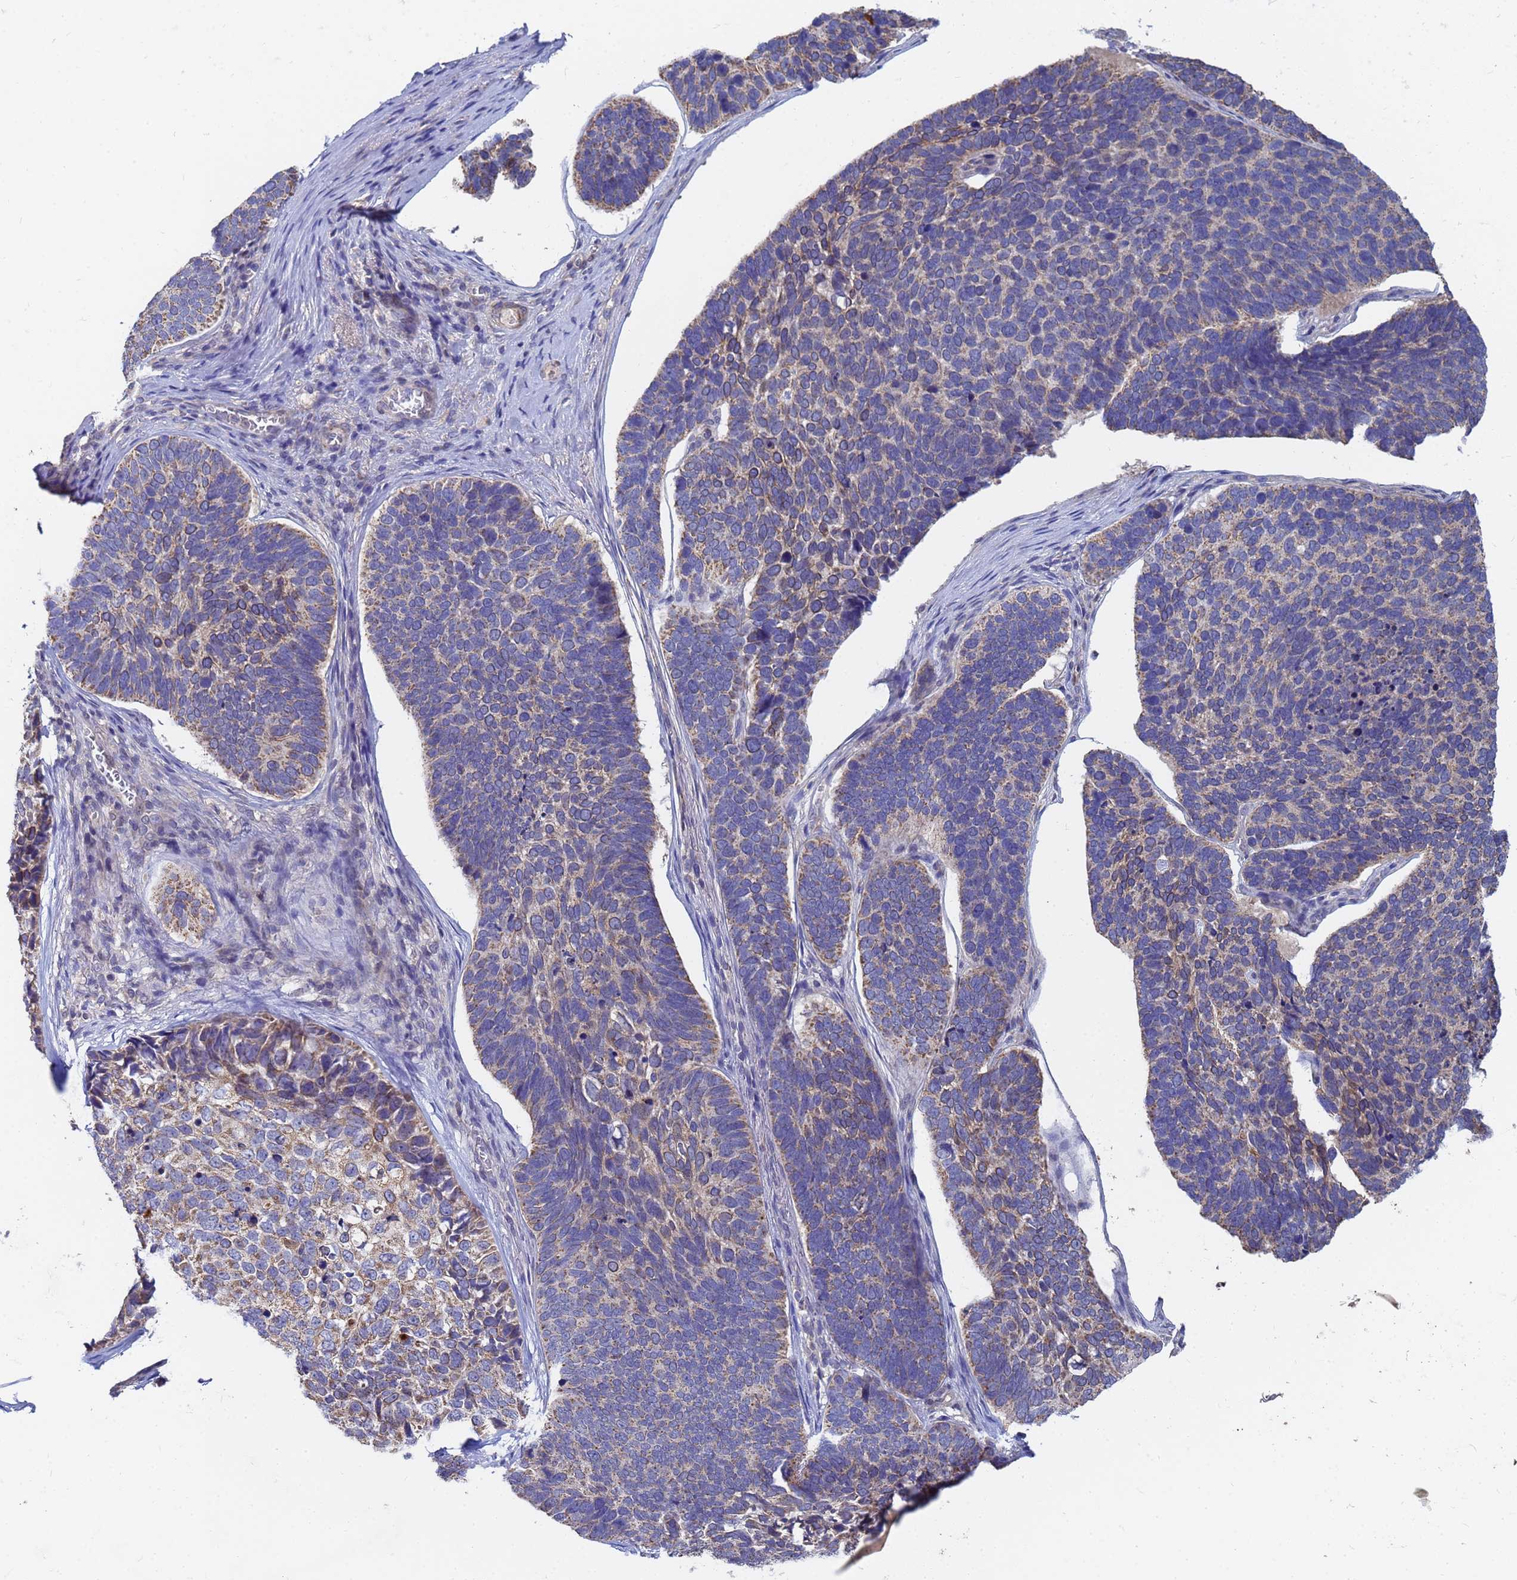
{"staining": {"intensity": "weak", "quantity": "25%-75%", "location": "cytoplasmic/membranous"}, "tissue": "skin cancer", "cell_type": "Tumor cells", "image_type": "cancer", "snomed": [{"axis": "morphology", "description": "Basal cell carcinoma"}, {"axis": "topography", "description": "Skin"}], "caption": "This histopathology image demonstrates skin basal cell carcinoma stained with IHC to label a protein in brown. The cytoplasmic/membranous of tumor cells show weak positivity for the protein. Nuclei are counter-stained blue.", "gene": "C5orf34", "patient": {"sex": "male", "age": 62}}